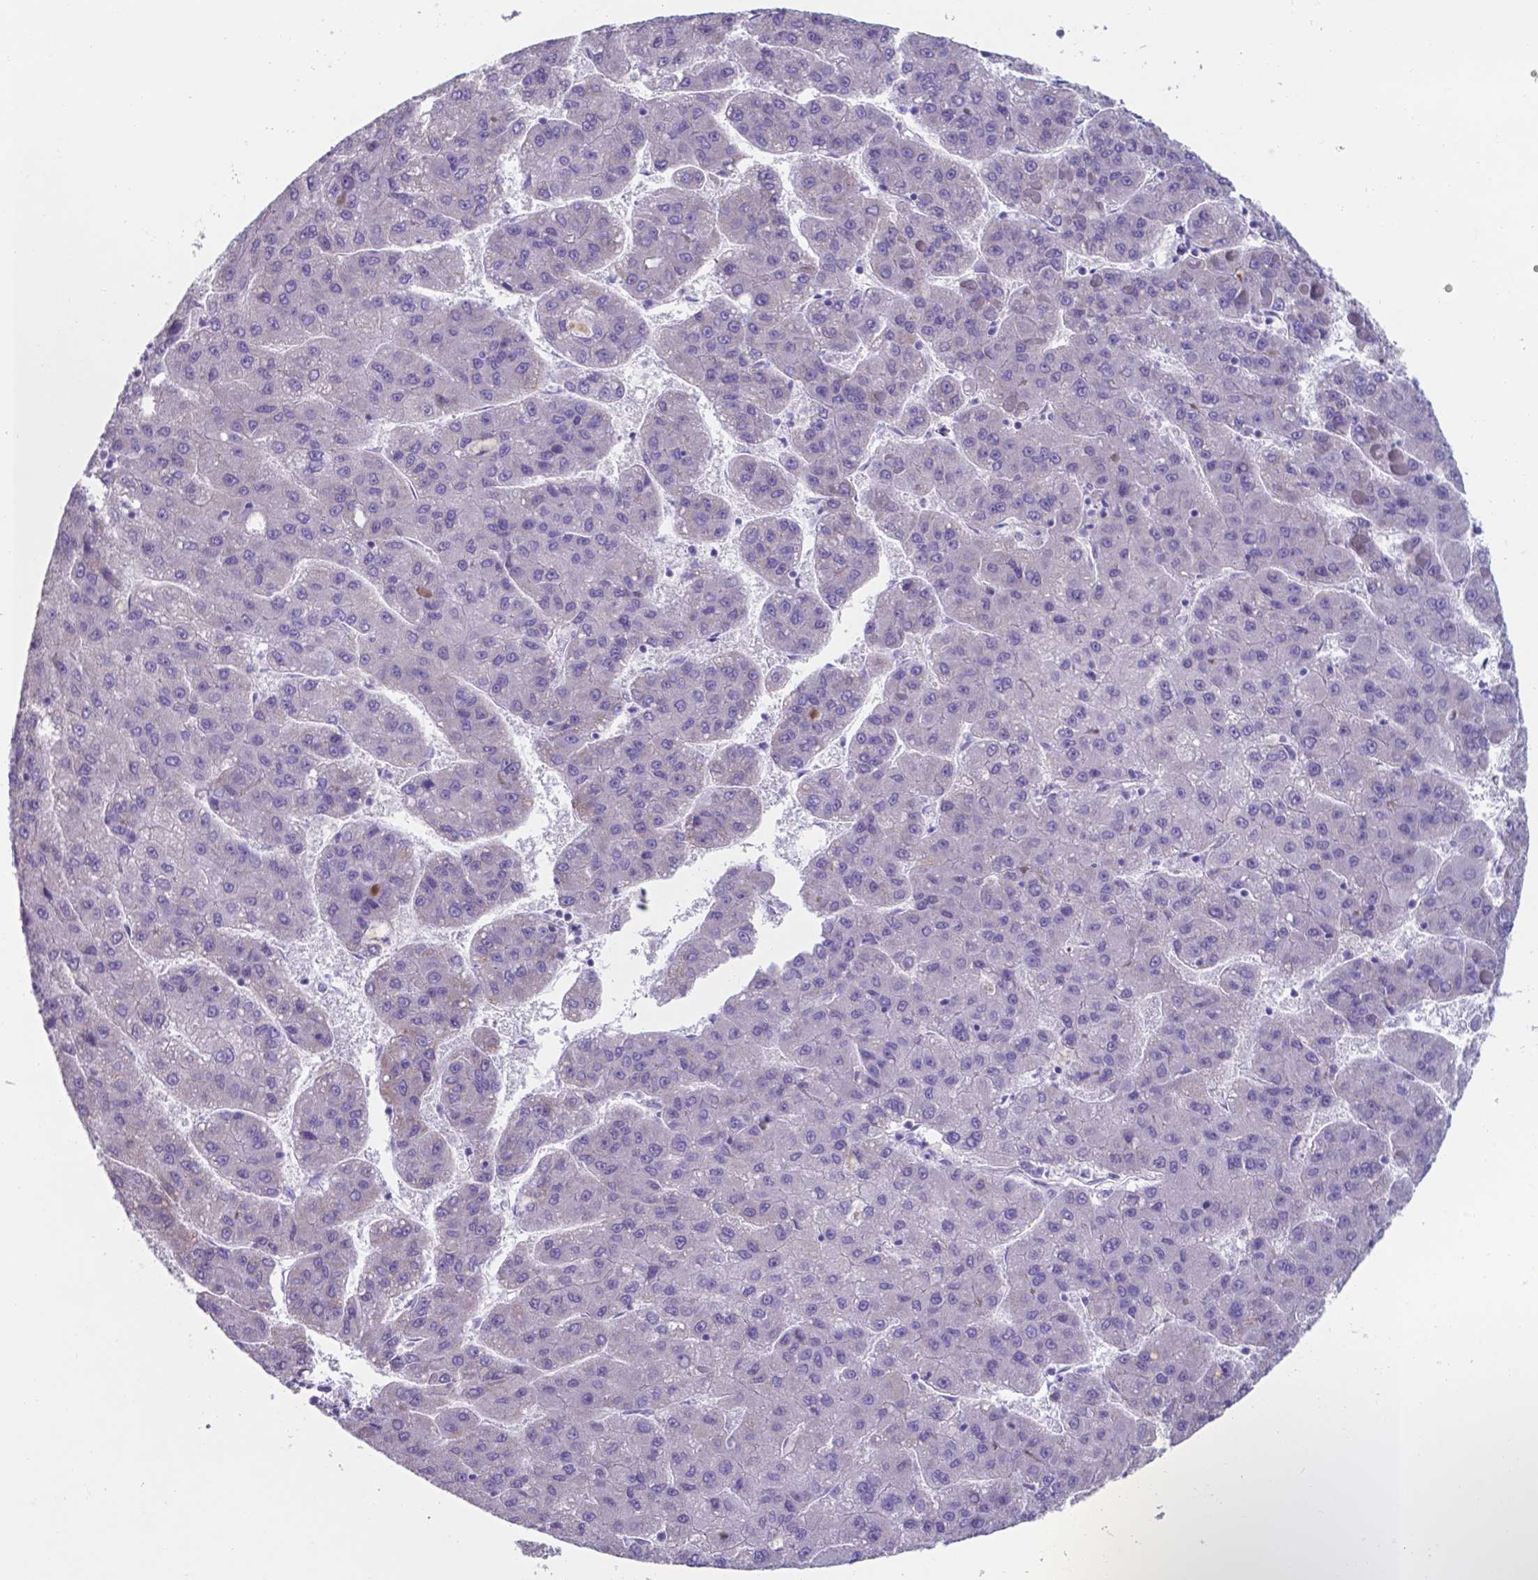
{"staining": {"intensity": "negative", "quantity": "none", "location": "none"}, "tissue": "liver cancer", "cell_type": "Tumor cells", "image_type": "cancer", "snomed": [{"axis": "morphology", "description": "Carcinoma, Hepatocellular, NOS"}, {"axis": "topography", "description": "Liver"}], "caption": "The image demonstrates no staining of tumor cells in hepatocellular carcinoma (liver). (DAB (3,3'-diaminobenzidine) immunohistochemistry, high magnification).", "gene": "UBE2J1", "patient": {"sex": "female", "age": 82}}